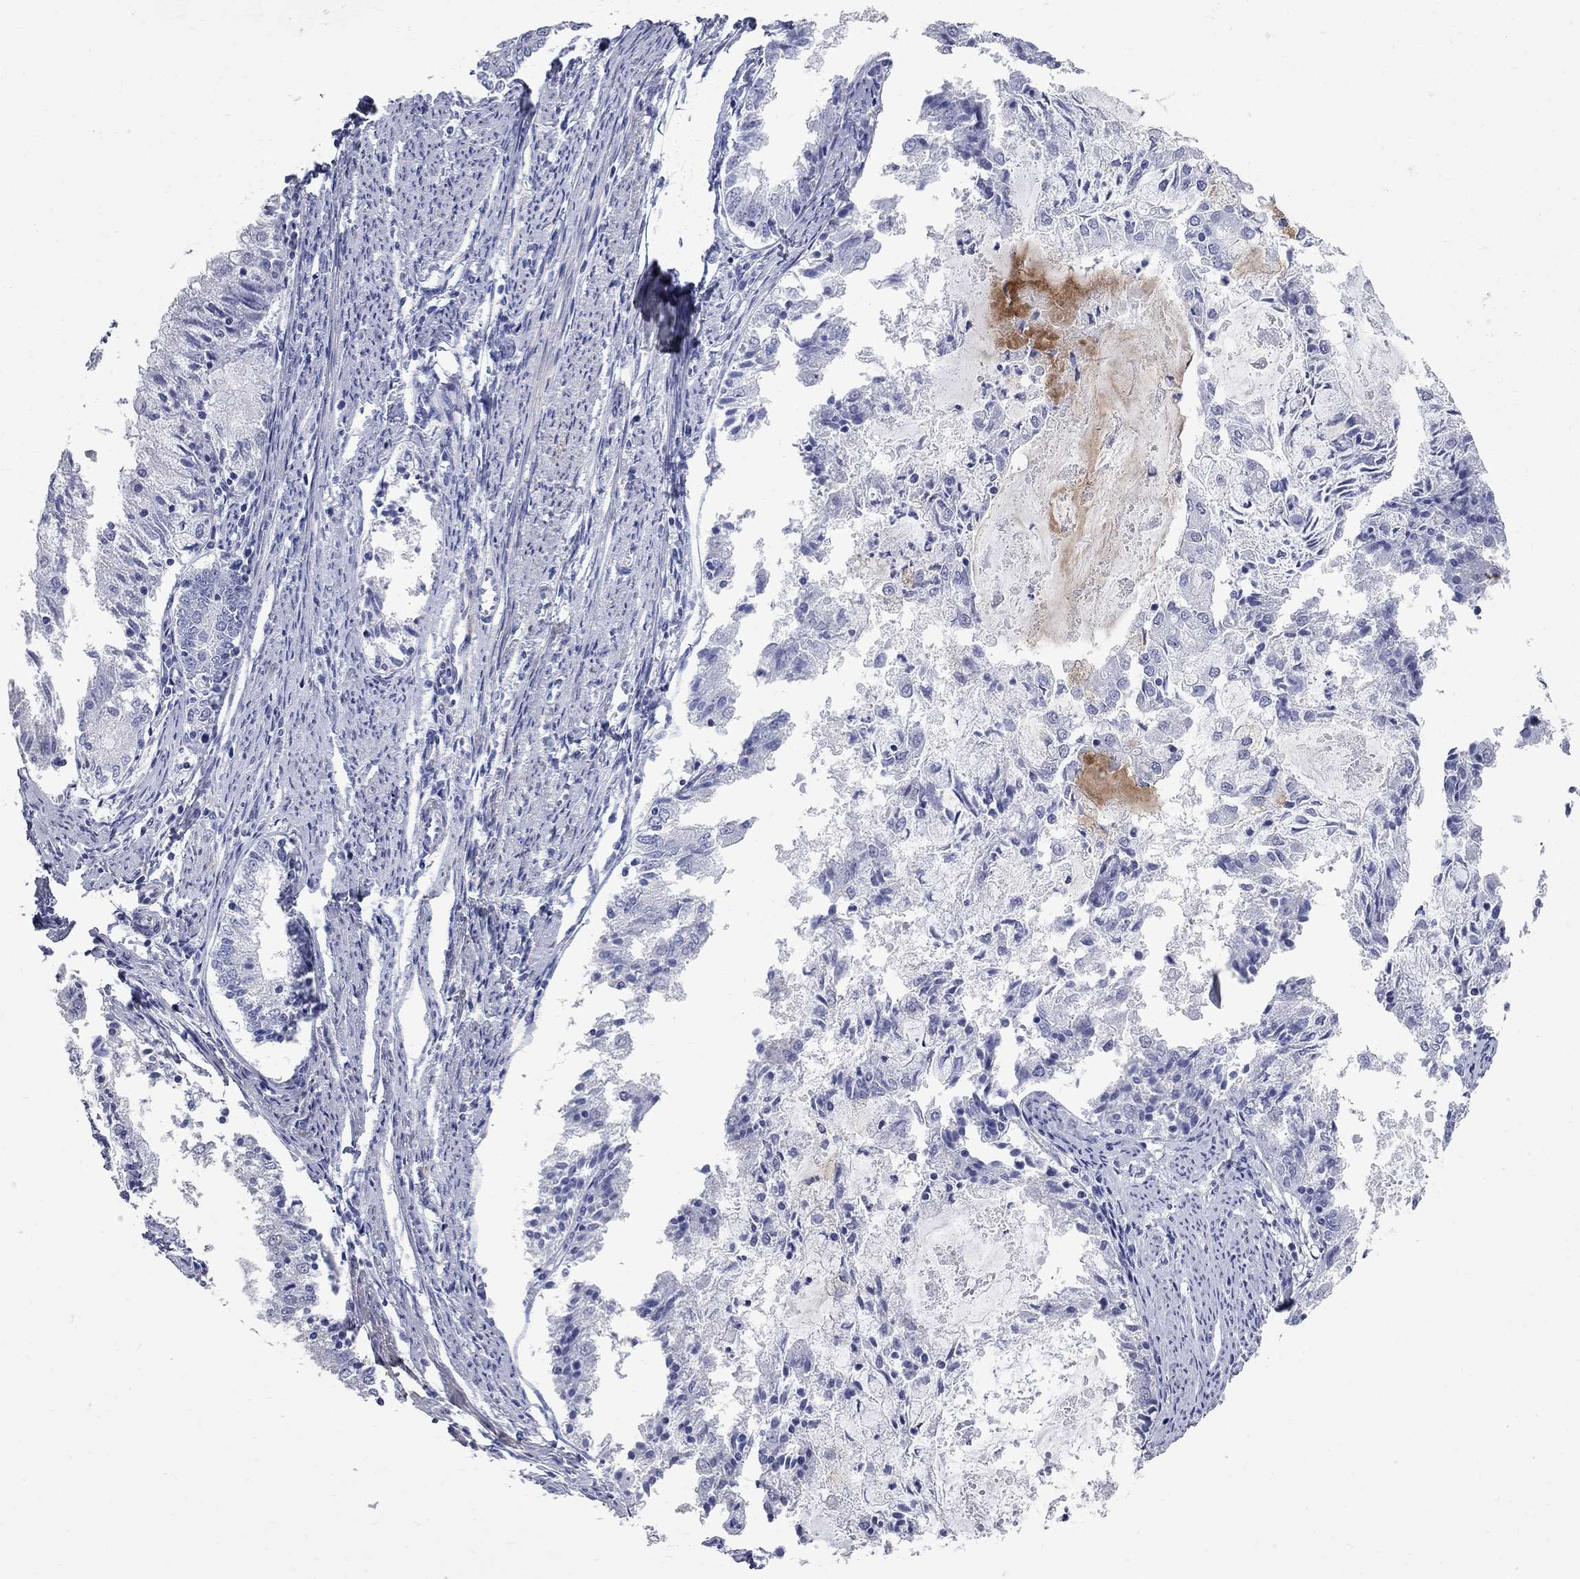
{"staining": {"intensity": "negative", "quantity": "none", "location": "none"}, "tissue": "endometrial cancer", "cell_type": "Tumor cells", "image_type": "cancer", "snomed": [{"axis": "morphology", "description": "Adenocarcinoma, NOS"}, {"axis": "topography", "description": "Endometrium"}], "caption": "Protein analysis of endometrial cancer demonstrates no significant positivity in tumor cells.", "gene": "BPIFB1", "patient": {"sex": "female", "age": 57}}